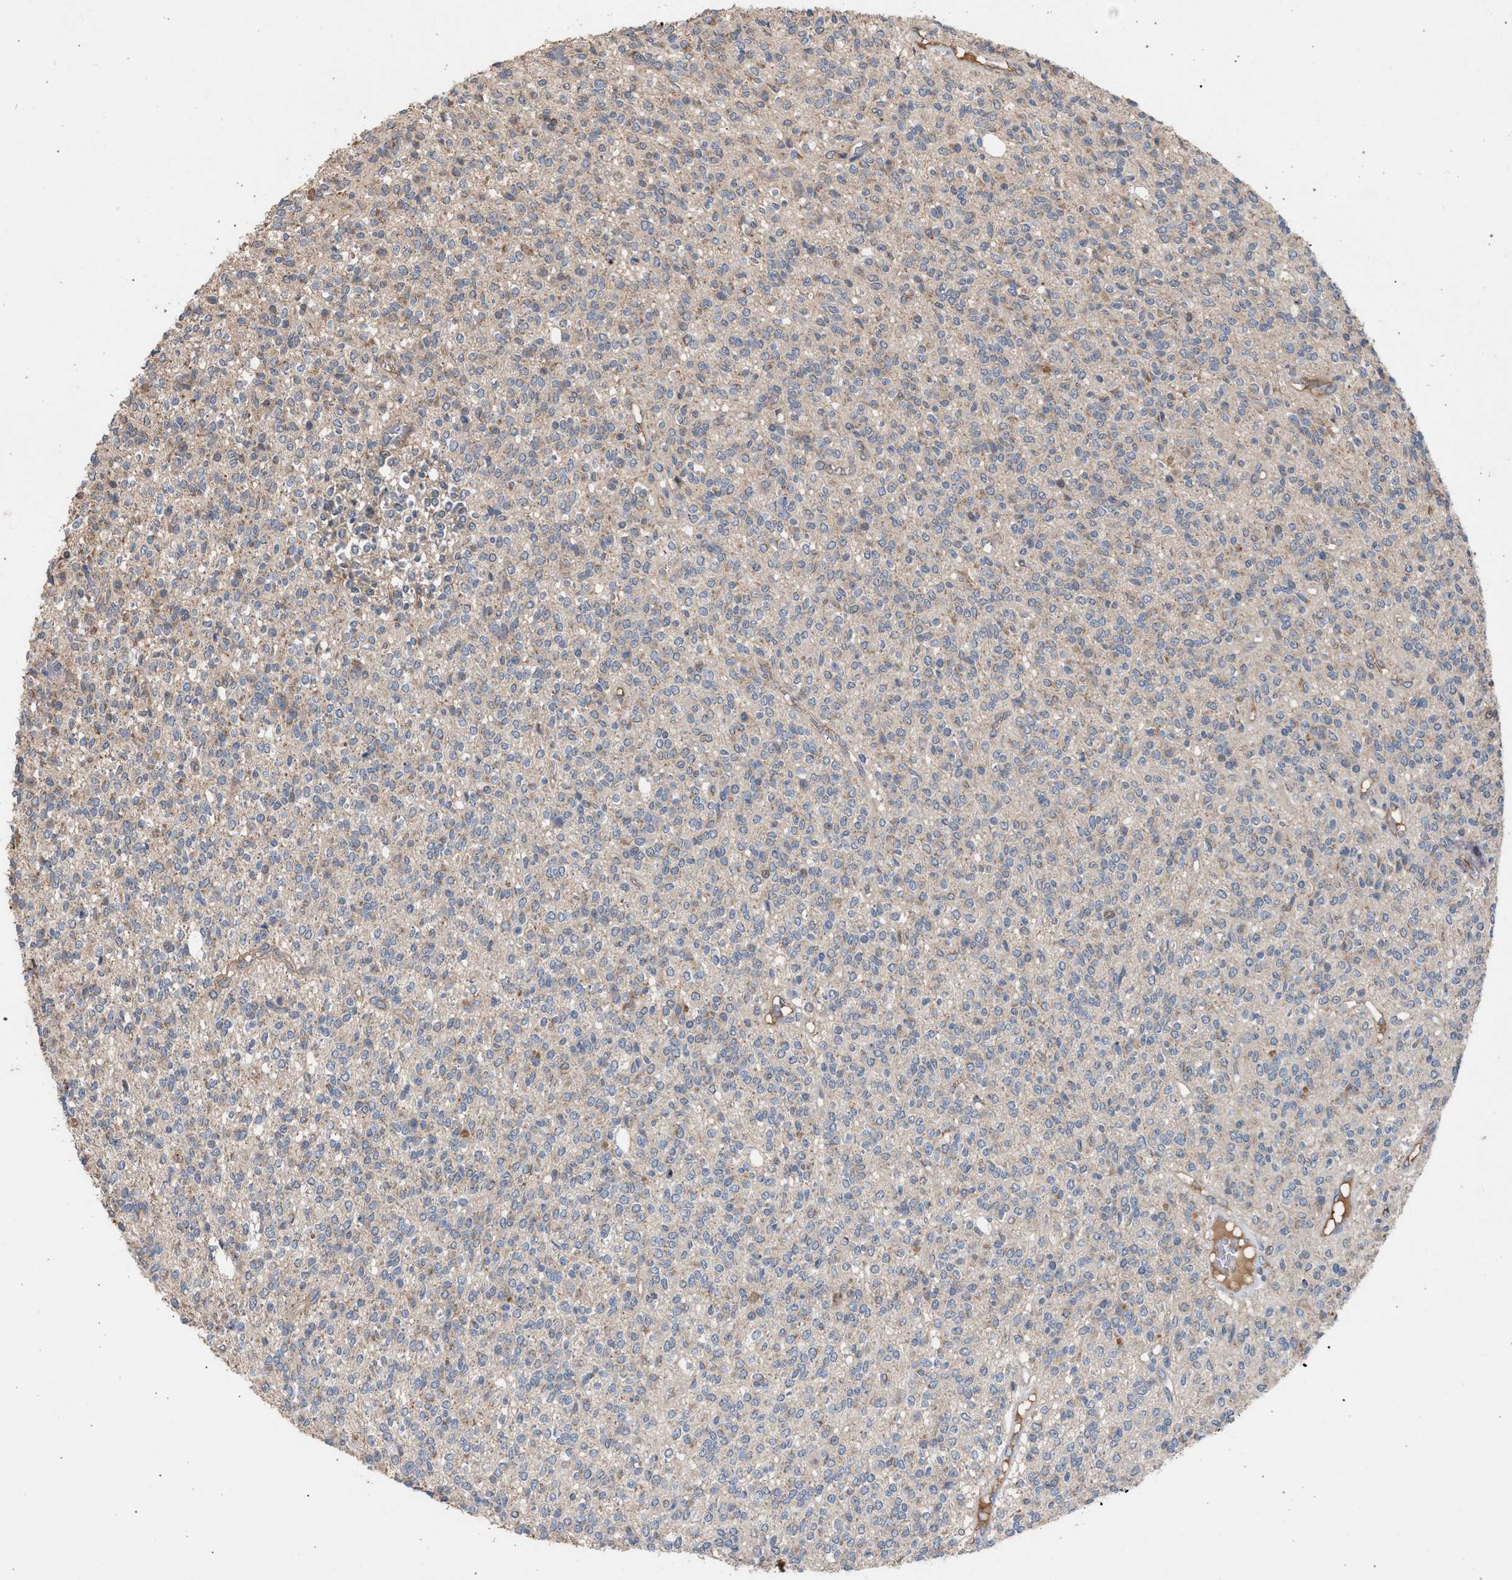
{"staining": {"intensity": "negative", "quantity": "none", "location": "none"}, "tissue": "glioma", "cell_type": "Tumor cells", "image_type": "cancer", "snomed": [{"axis": "morphology", "description": "Glioma, malignant, High grade"}, {"axis": "topography", "description": "Brain"}], "caption": "An immunohistochemistry (IHC) image of malignant high-grade glioma is shown. There is no staining in tumor cells of malignant high-grade glioma.", "gene": "TECPR1", "patient": {"sex": "male", "age": 34}}